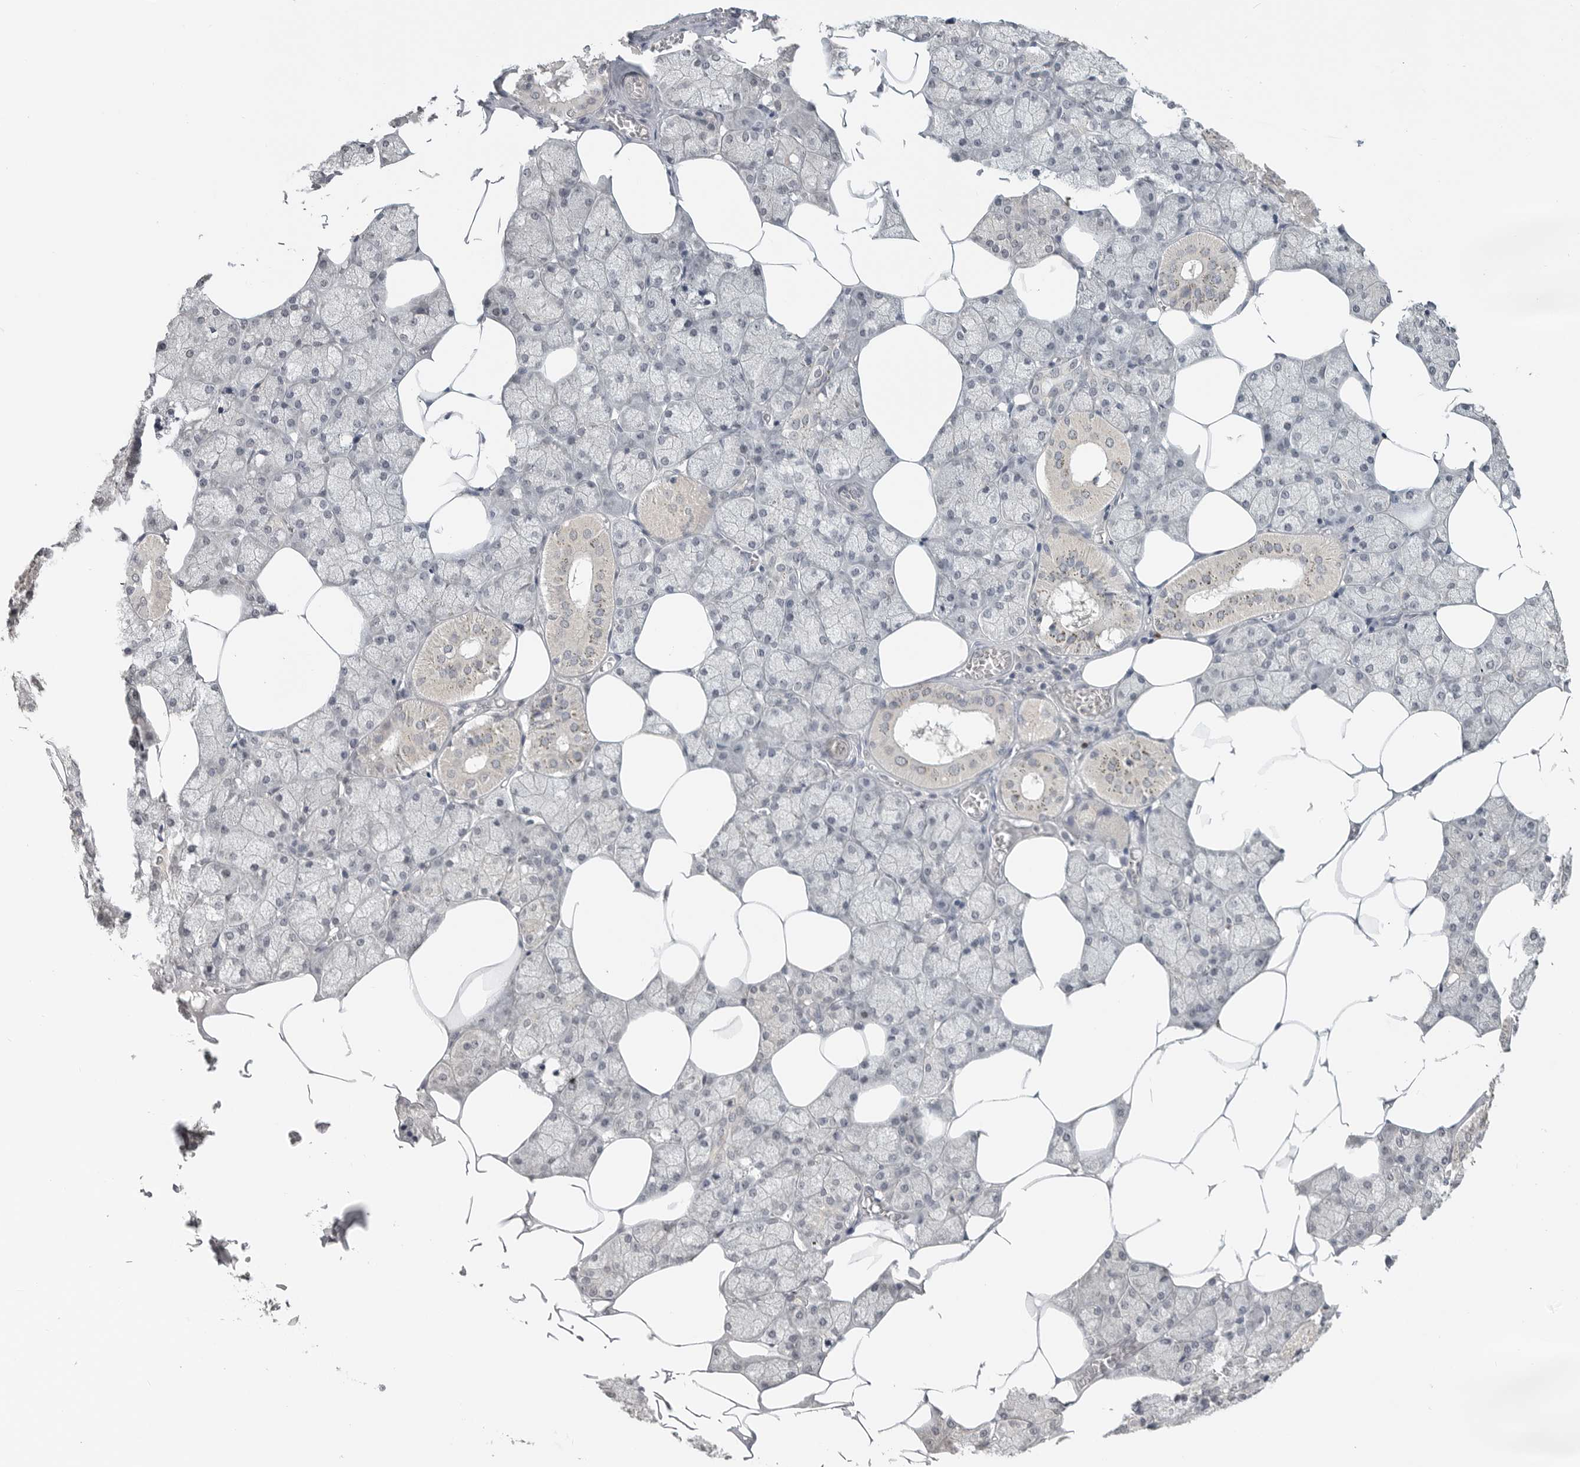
{"staining": {"intensity": "negative", "quantity": "none", "location": "none"}, "tissue": "salivary gland", "cell_type": "Glandular cells", "image_type": "normal", "snomed": [{"axis": "morphology", "description": "Normal tissue, NOS"}, {"axis": "topography", "description": "Salivary gland"}], "caption": "Normal salivary gland was stained to show a protein in brown. There is no significant positivity in glandular cells.", "gene": "FOXP3", "patient": {"sex": "male", "age": 62}}